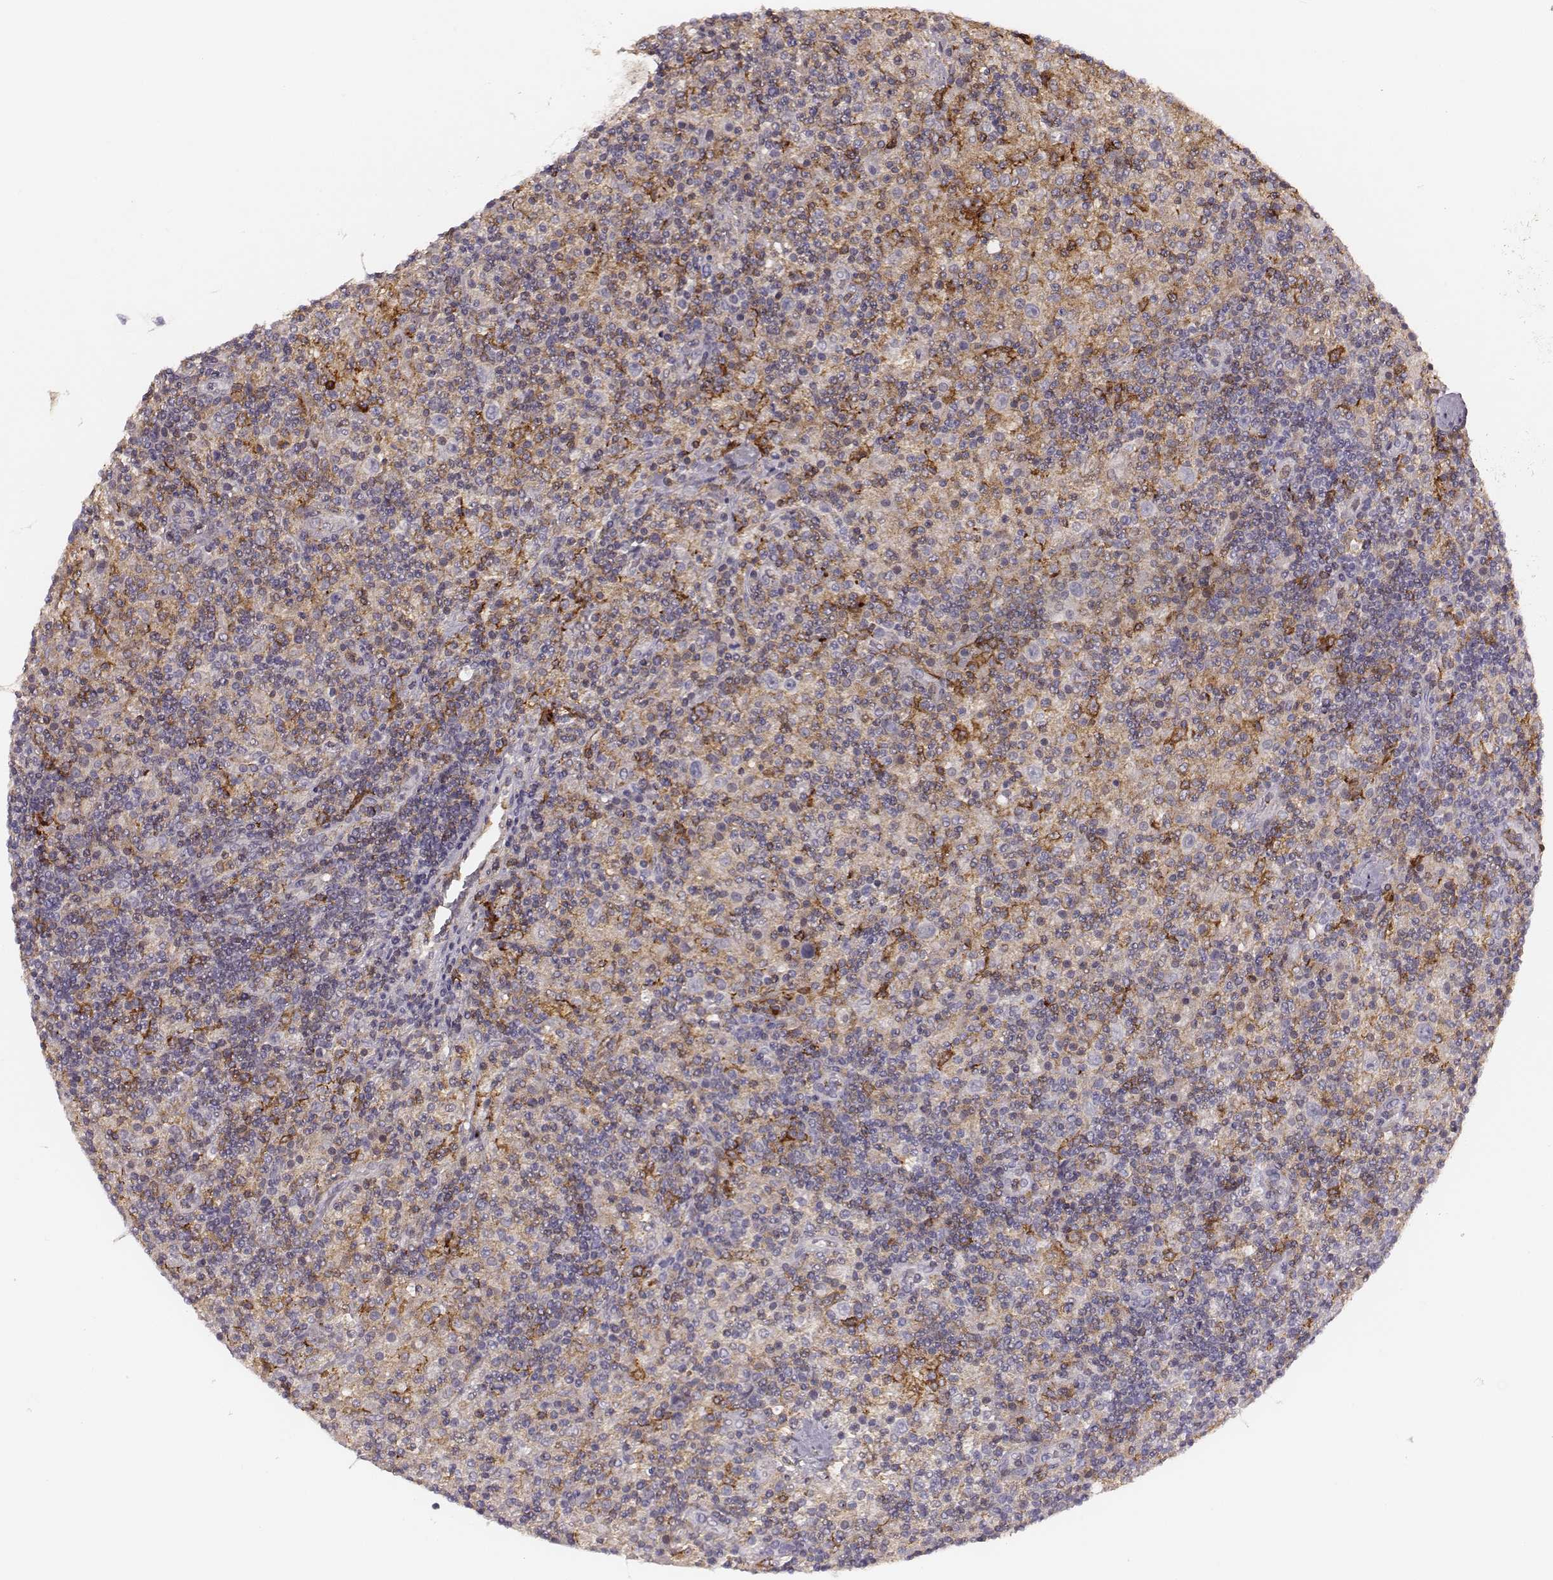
{"staining": {"intensity": "weak", "quantity": ">75%", "location": "cytoplasmic/membranous"}, "tissue": "lymphoma", "cell_type": "Tumor cells", "image_type": "cancer", "snomed": [{"axis": "morphology", "description": "Hodgkin's disease, NOS"}, {"axis": "topography", "description": "Lymph node"}], "caption": "High-power microscopy captured an IHC photomicrograph of lymphoma, revealing weak cytoplasmic/membranous staining in approximately >75% of tumor cells.", "gene": "ZYX", "patient": {"sex": "male", "age": 70}}